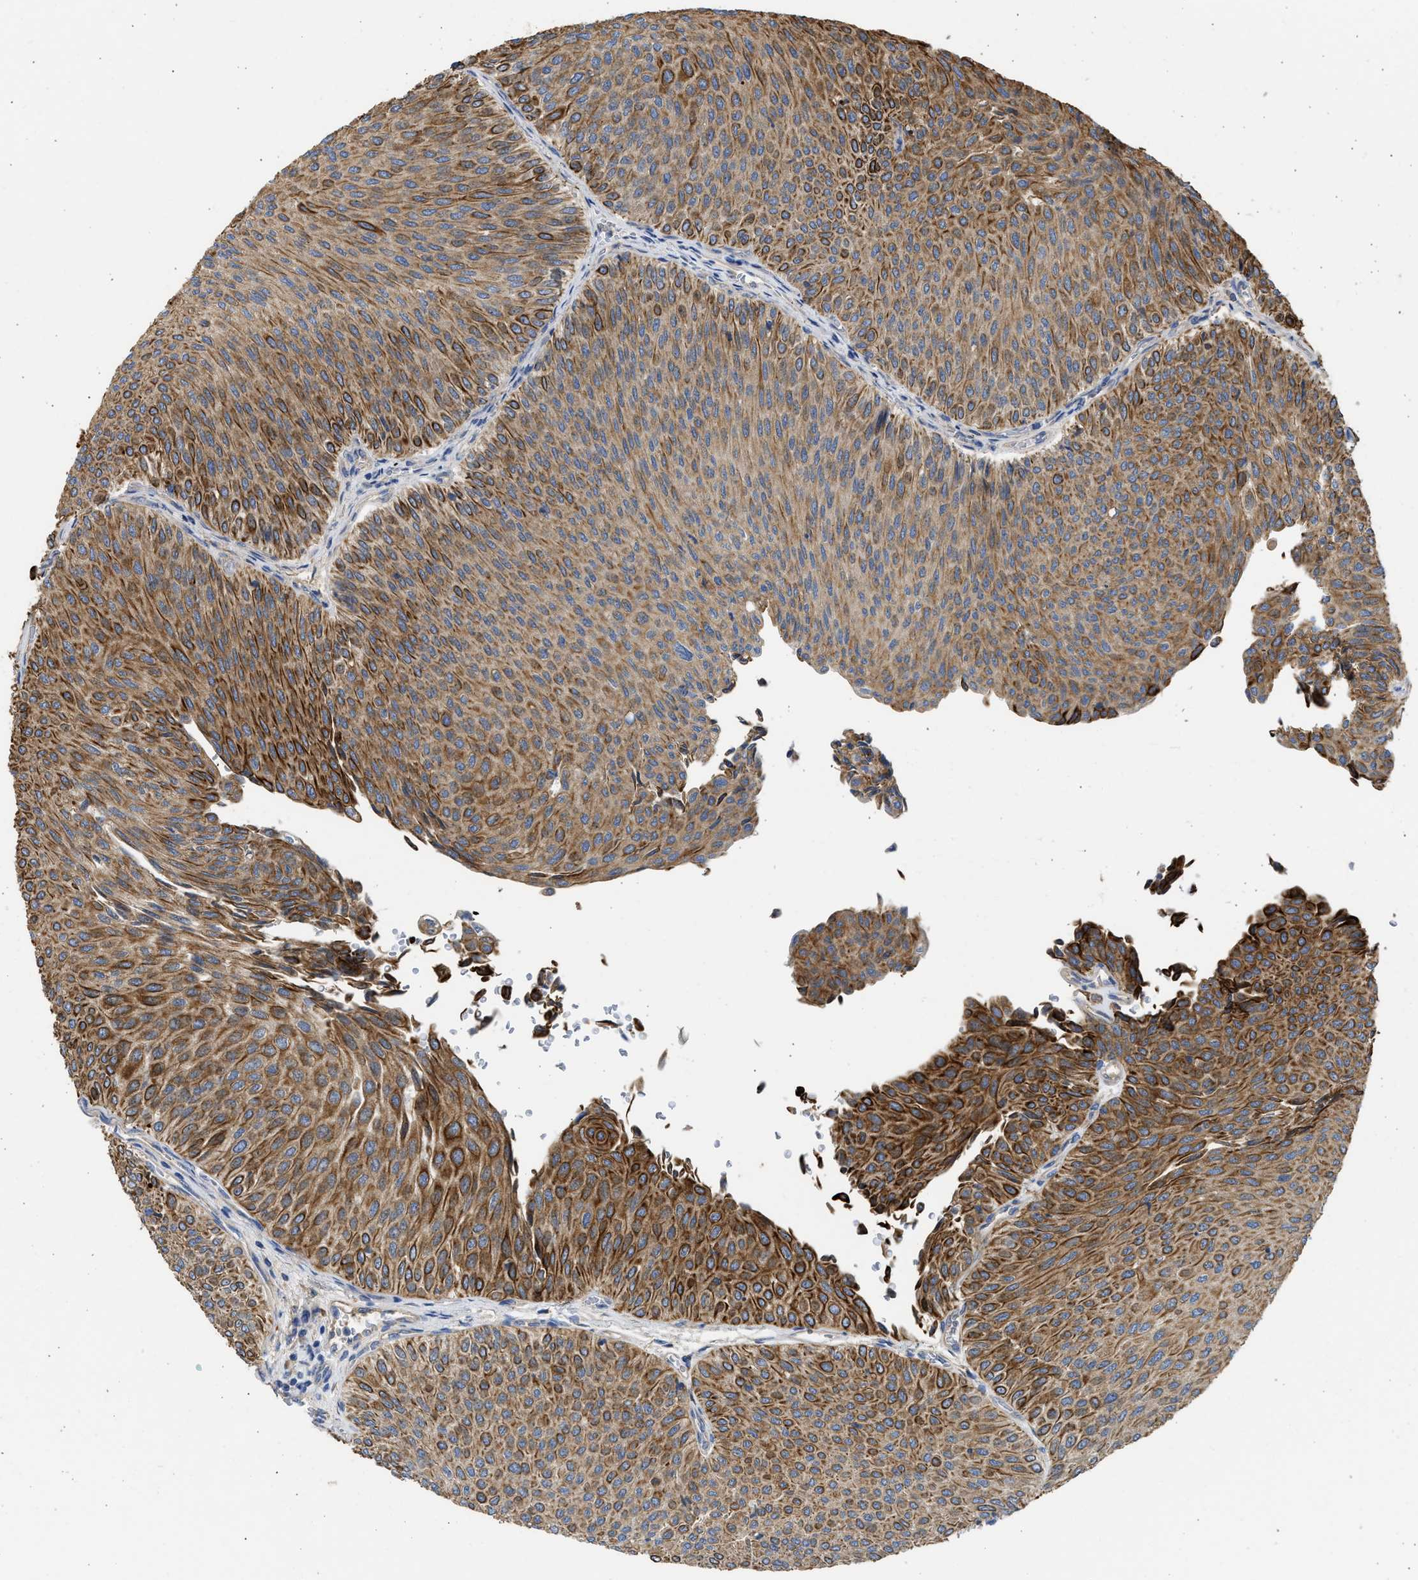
{"staining": {"intensity": "moderate", "quantity": ">75%", "location": "cytoplasmic/membranous"}, "tissue": "urothelial cancer", "cell_type": "Tumor cells", "image_type": "cancer", "snomed": [{"axis": "morphology", "description": "Urothelial carcinoma, Low grade"}, {"axis": "topography", "description": "Urinary bladder"}], "caption": "The immunohistochemical stain shows moderate cytoplasmic/membranous expression in tumor cells of urothelial cancer tissue.", "gene": "CSRNP2", "patient": {"sex": "male", "age": 78}}